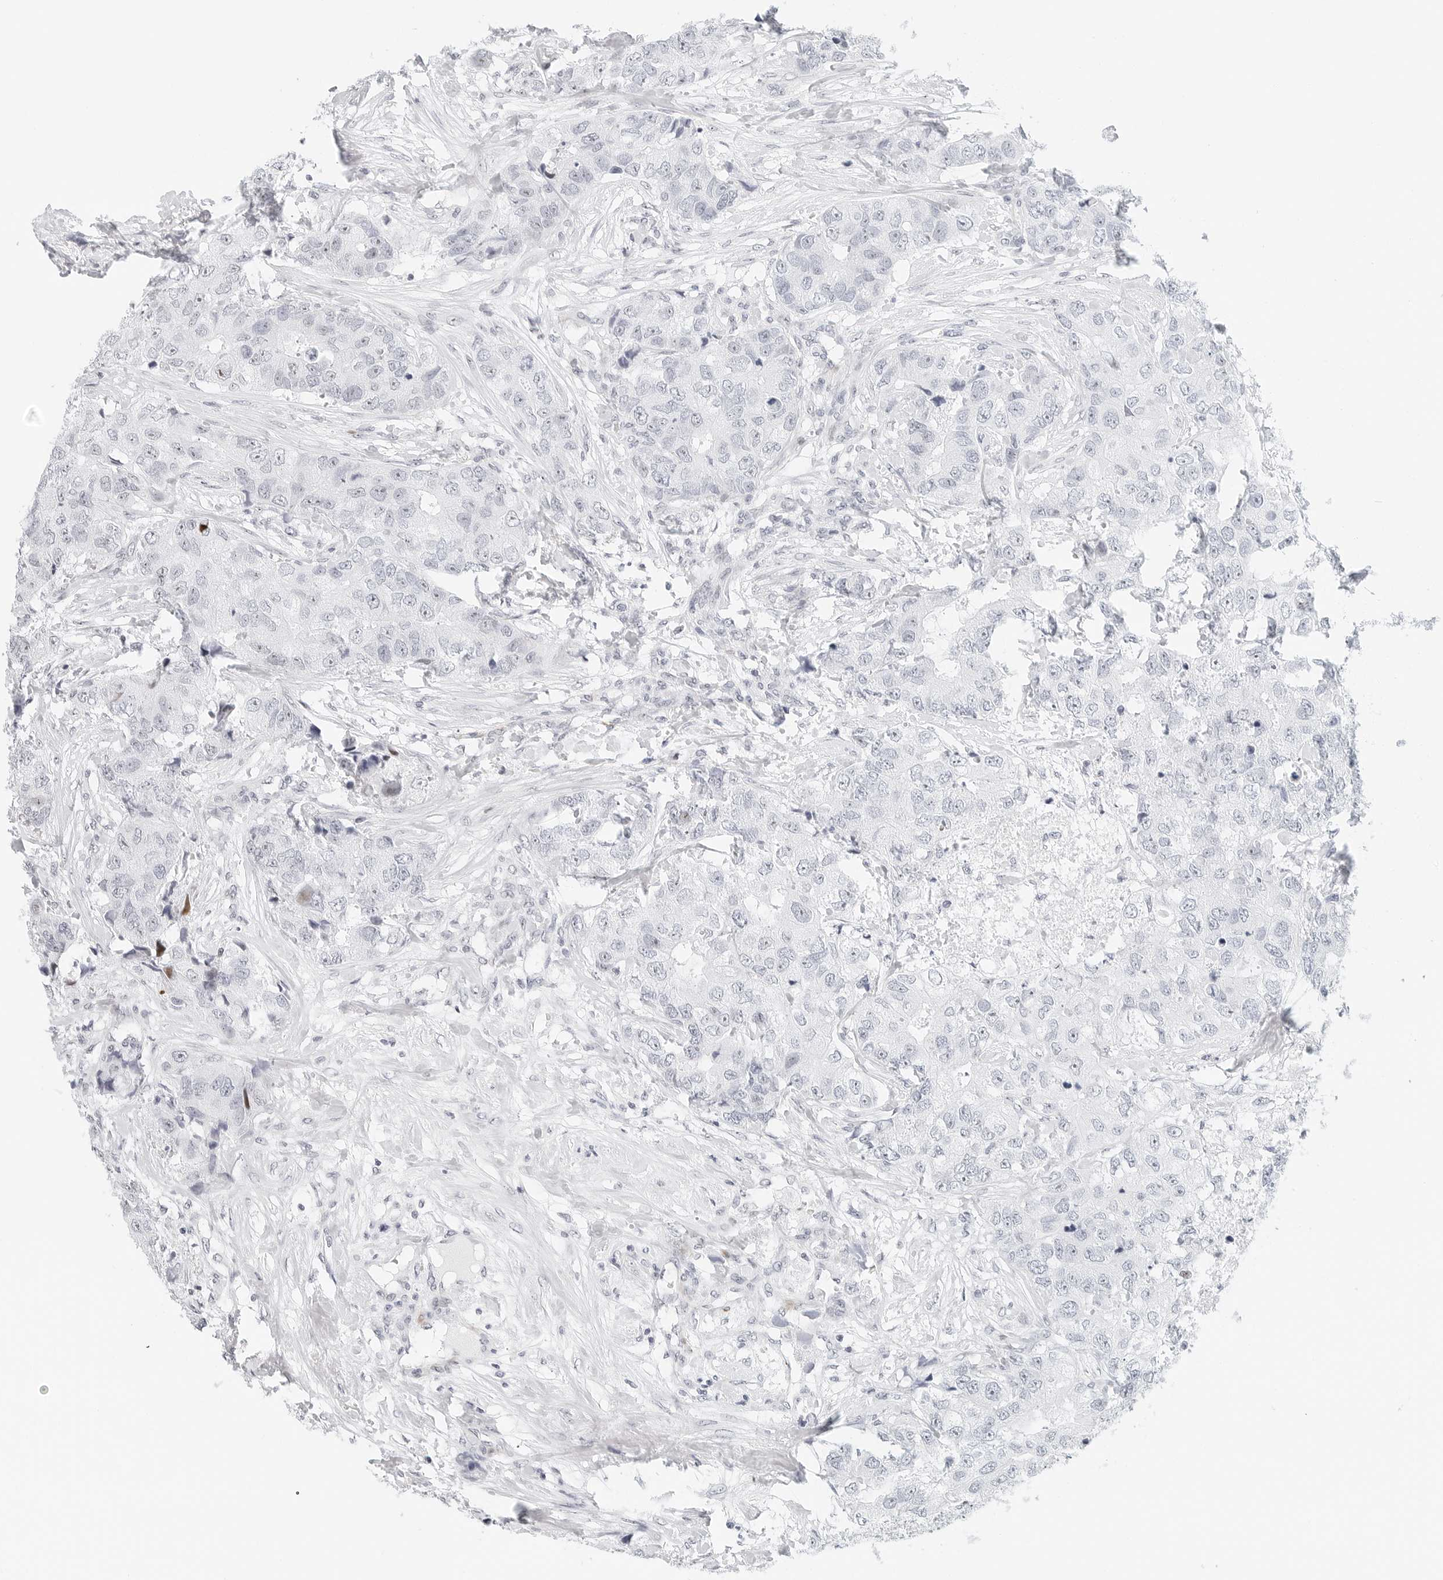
{"staining": {"intensity": "negative", "quantity": "none", "location": "none"}, "tissue": "breast cancer", "cell_type": "Tumor cells", "image_type": "cancer", "snomed": [{"axis": "morphology", "description": "Duct carcinoma"}, {"axis": "topography", "description": "Breast"}], "caption": "Breast intraductal carcinoma was stained to show a protein in brown. There is no significant expression in tumor cells.", "gene": "NTMT2", "patient": {"sex": "female", "age": 62}}